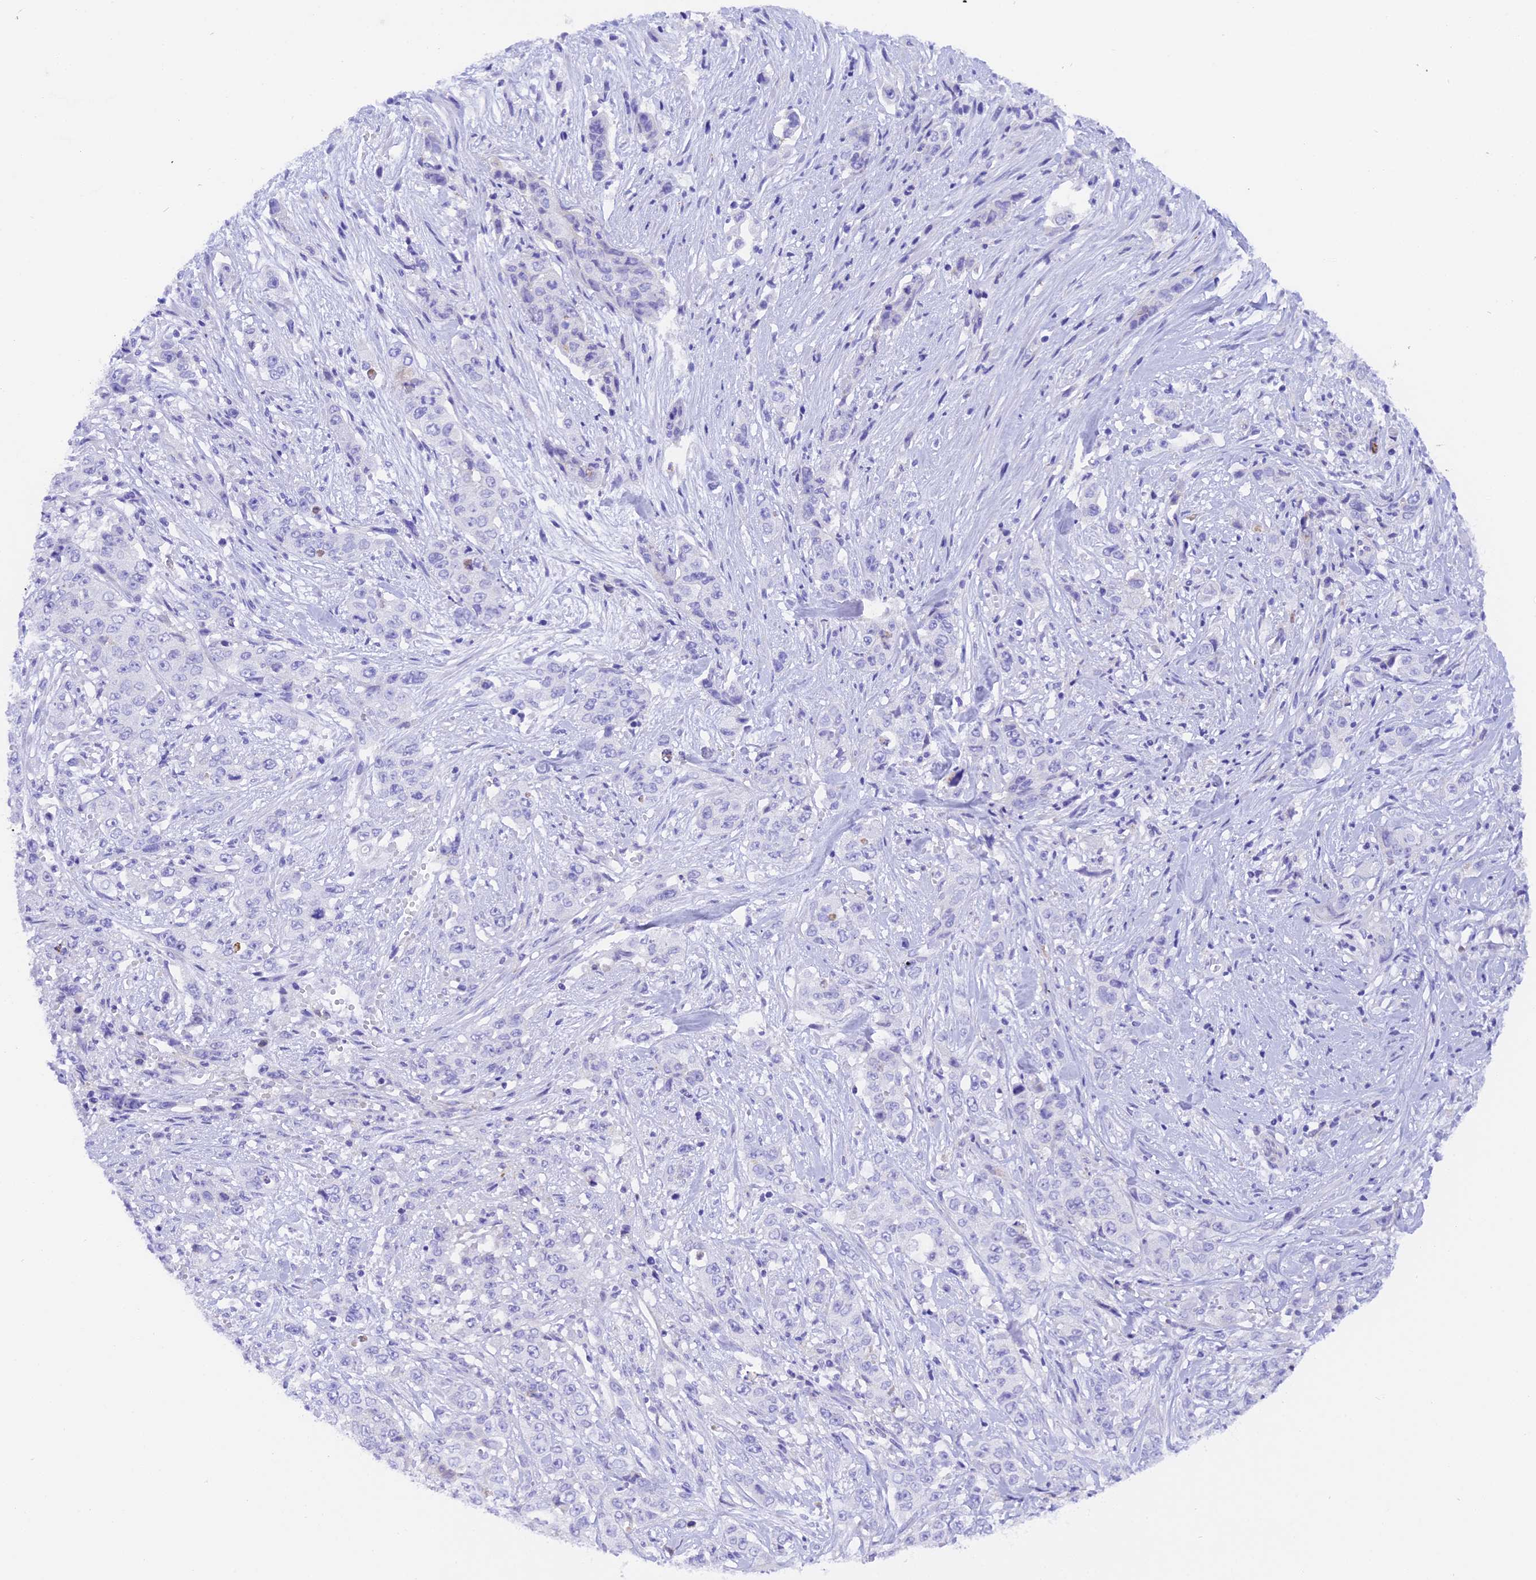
{"staining": {"intensity": "negative", "quantity": "none", "location": "none"}, "tissue": "stomach cancer", "cell_type": "Tumor cells", "image_type": "cancer", "snomed": [{"axis": "morphology", "description": "Adenocarcinoma, NOS"}, {"axis": "topography", "description": "Stomach, upper"}], "caption": "A photomicrograph of human stomach cancer (adenocarcinoma) is negative for staining in tumor cells.", "gene": "COL6A5", "patient": {"sex": "male", "age": 62}}